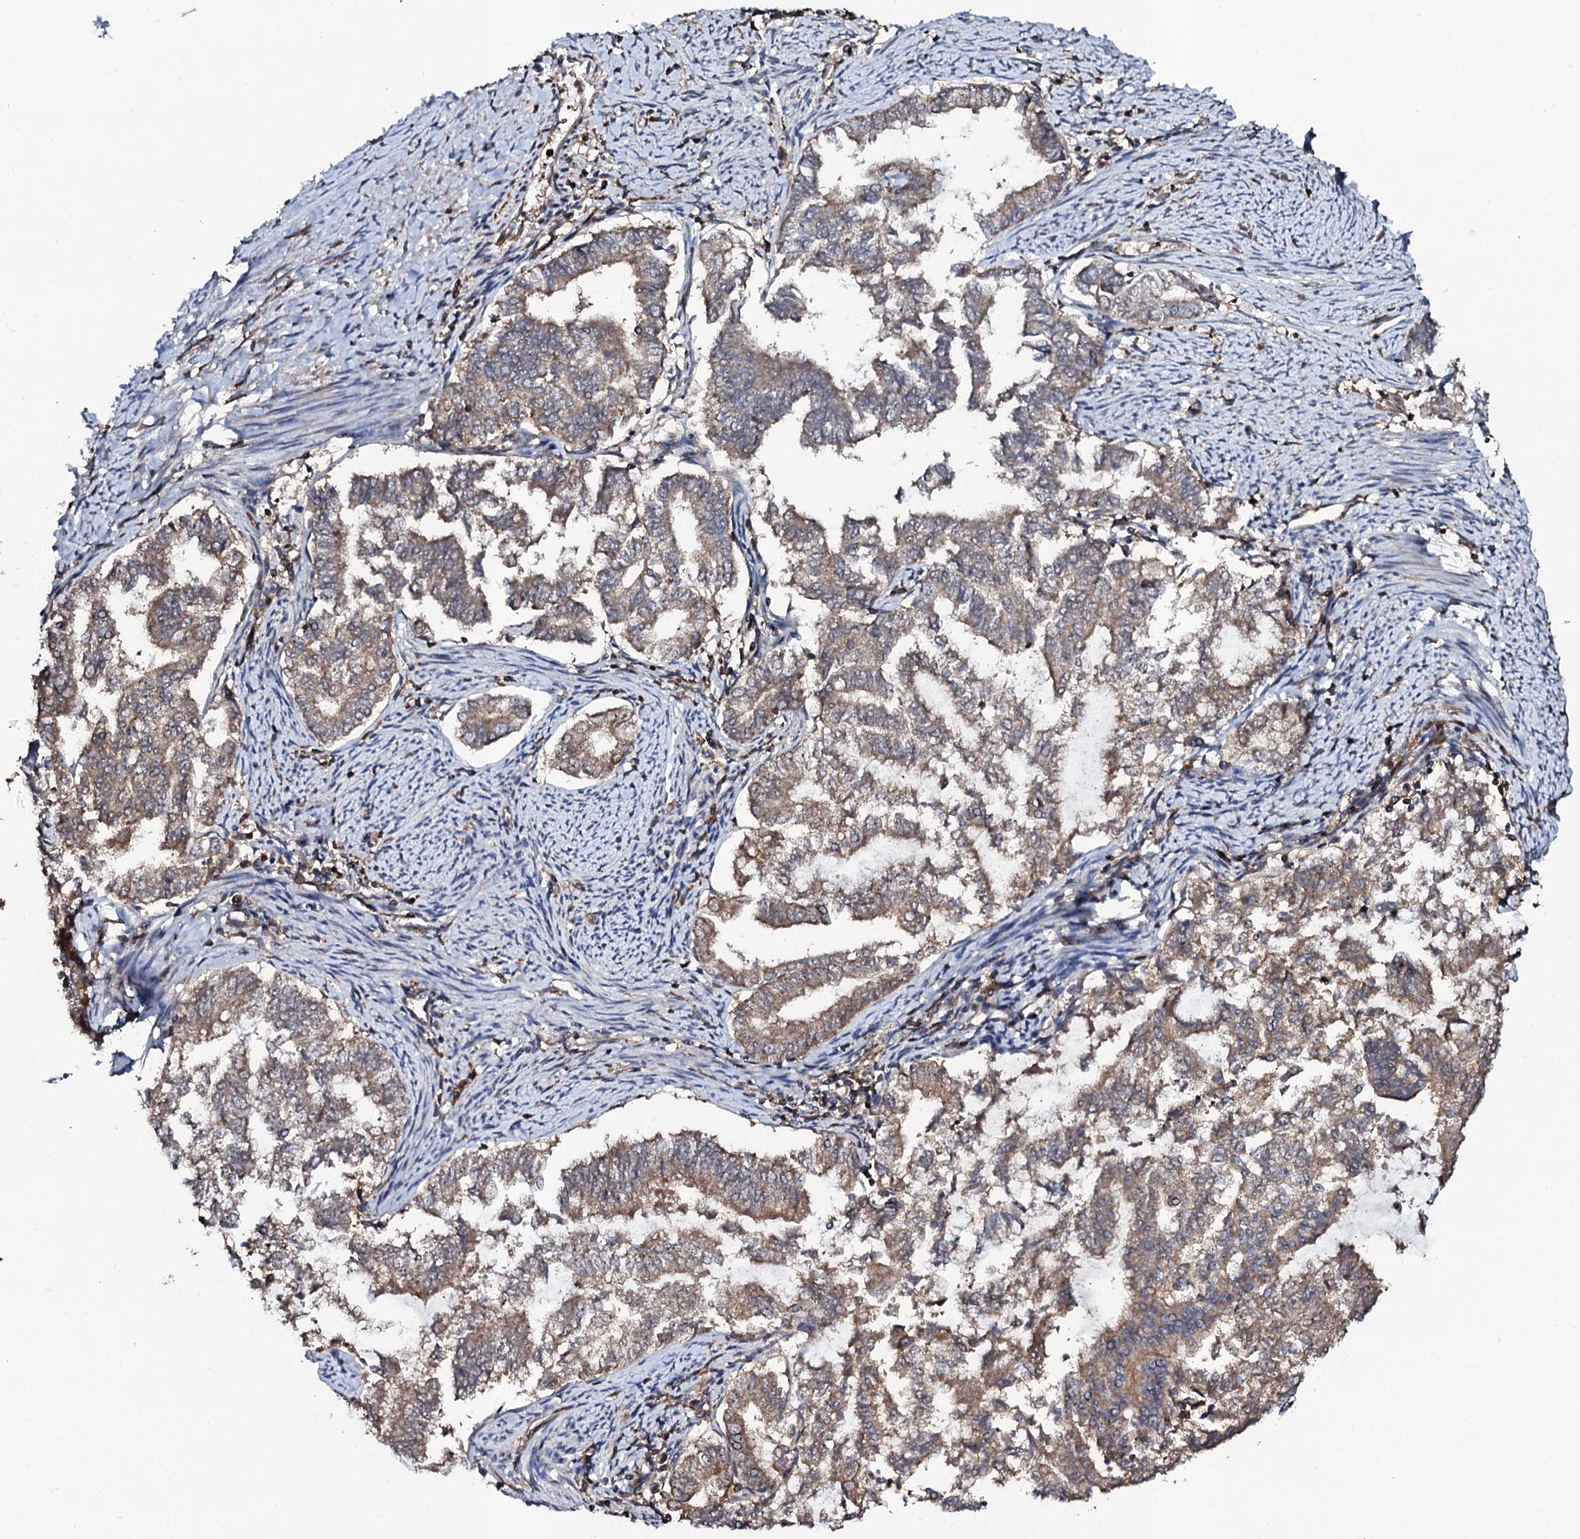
{"staining": {"intensity": "weak", "quantity": ">75%", "location": "cytoplasmic/membranous"}, "tissue": "endometrial cancer", "cell_type": "Tumor cells", "image_type": "cancer", "snomed": [{"axis": "morphology", "description": "Adenocarcinoma, NOS"}, {"axis": "topography", "description": "Endometrium"}], "caption": "Protein expression analysis of adenocarcinoma (endometrial) reveals weak cytoplasmic/membranous expression in about >75% of tumor cells.", "gene": "COG6", "patient": {"sex": "female", "age": 79}}